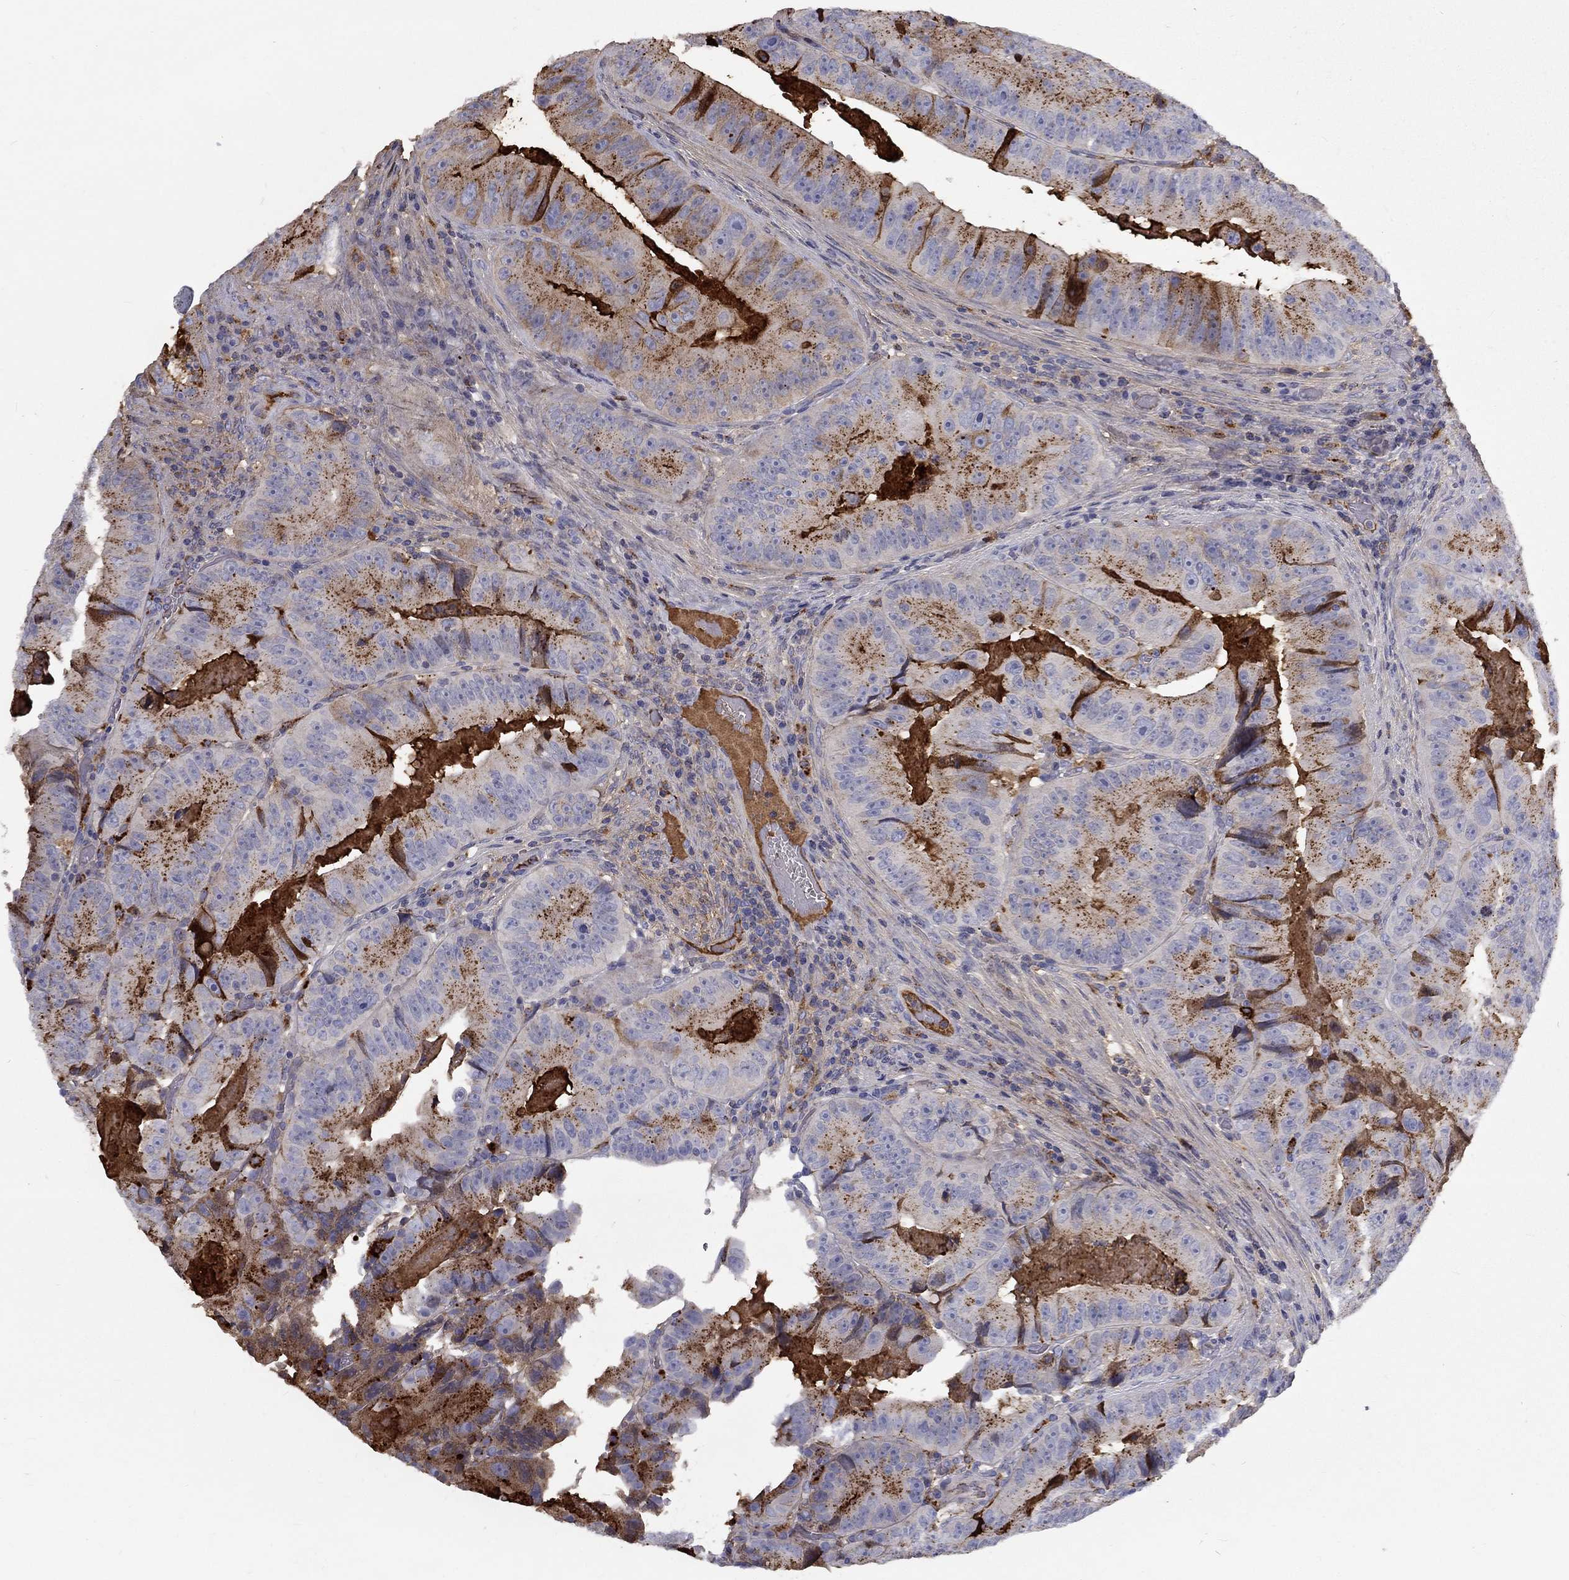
{"staining": {"intensity": "moderate", "quantity": "25%-75%", "location": "cytoplasmic/membranous"}, "tissue": "colorectal cancer", "cell_type": "Tumor cells", "image_type": "cancer", "snomed": [{"axis": "morphology", "description": "Adenocarcinoma, NOS"}, {"axis": "topography", "description": "Colon"}], "caption": "Brown immunohistochemical staining in human colorectal cancer demonstrates moderate cytoplasmic/membranous expression in approximately 25%-75% of tumor cells. (DAB (3,3'-diaminobenzidine) IHC, brown staining for protein, blue staining for nuclei).", "gene": "EPDR1", "patient": {"sex": "female", "age": 86}}